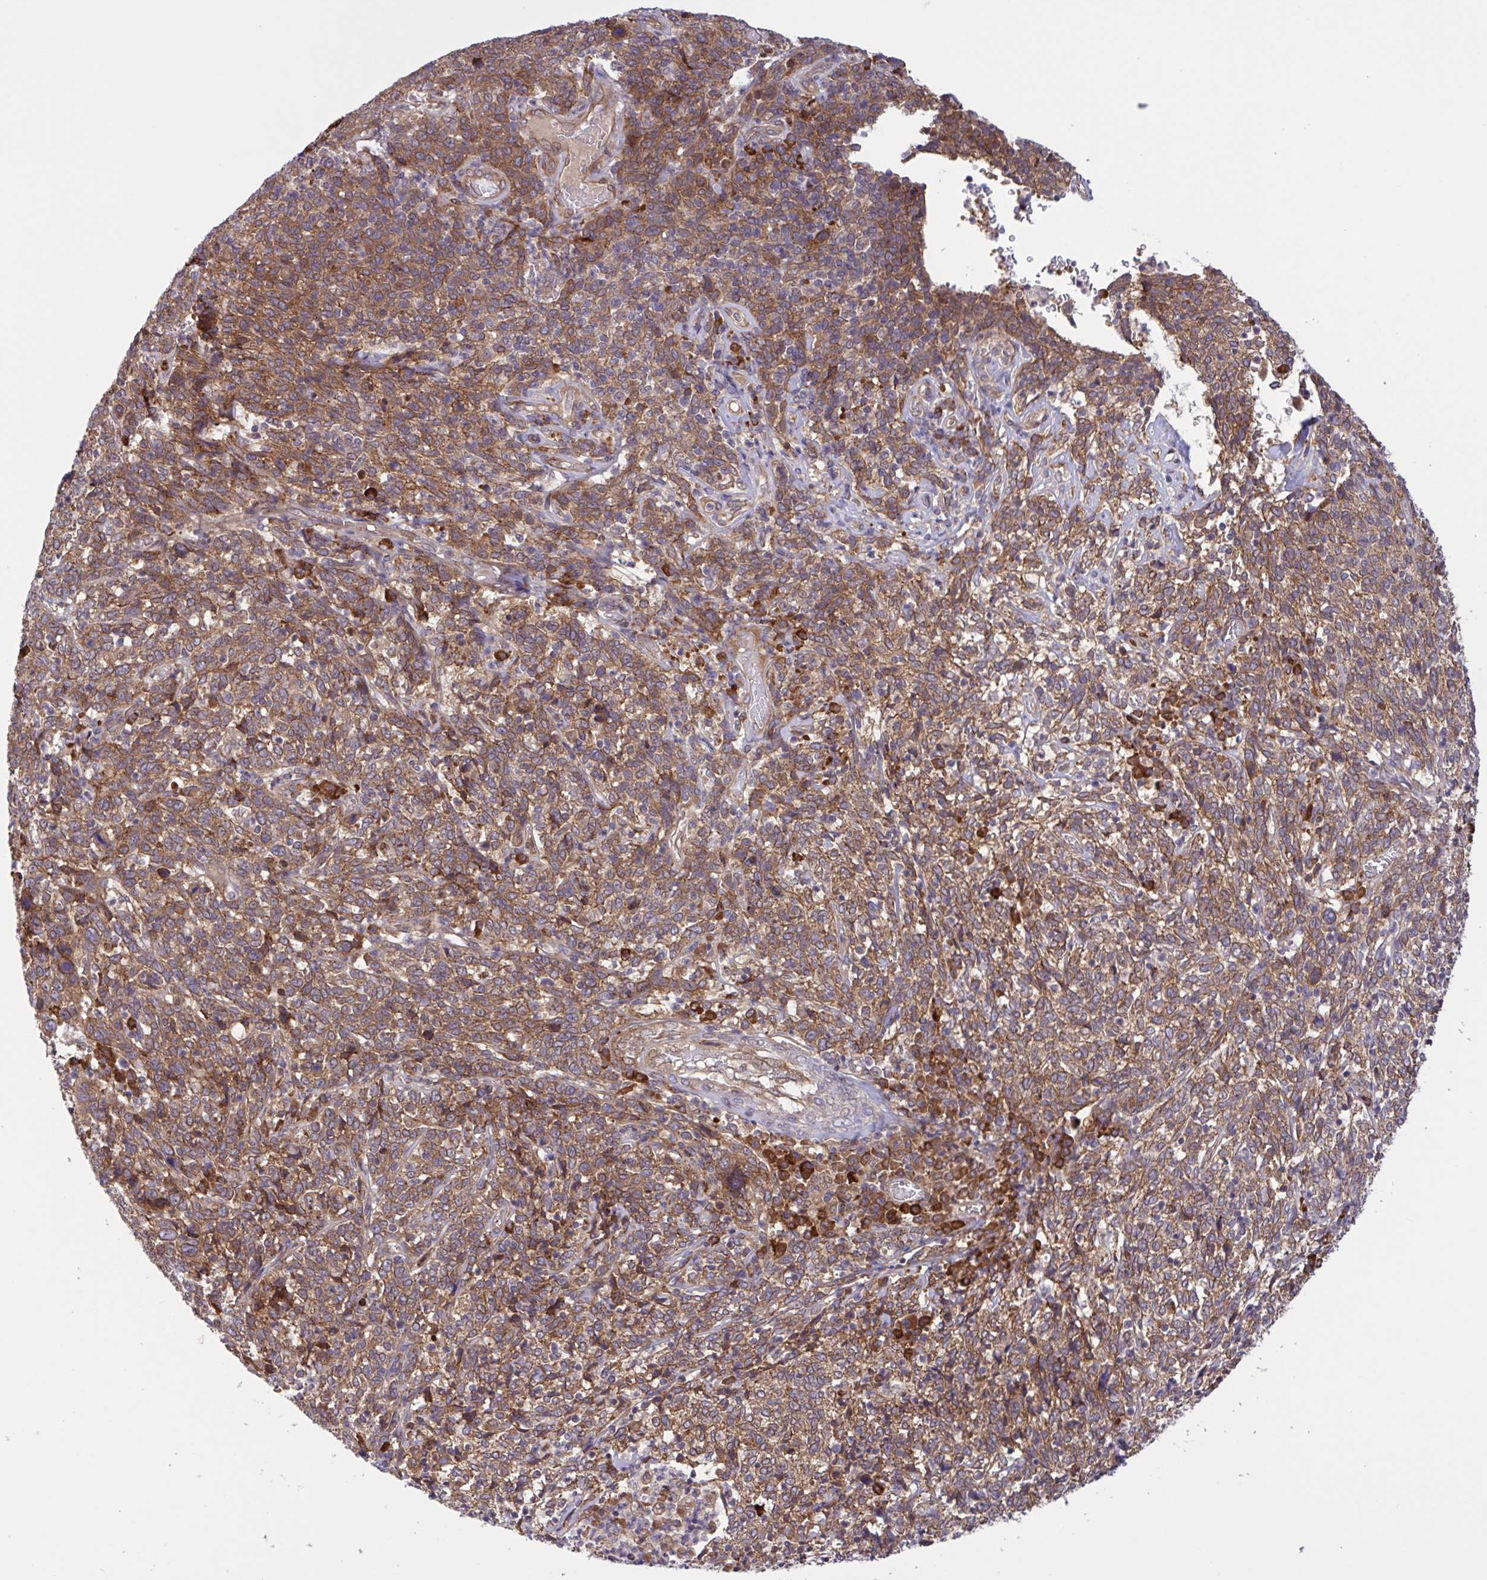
{"staining": {"intensity": "moderate", "quantity": ">75%", "location": "cytoplasmic/membranous"}, "tissue": "cervical cancer", "cell_type": "Tumor cells", "image_type": "cancer", "snomed": [{"axis": "morphology", "description": "Squamous cell carcinoma, NOS"}, {"axis": "topography", "description": "Cervix"}], "caption": "Protein analysis of cervical cancer tissue demonstrates moderate cytoplasmic/membranous staining in about >75% of tumor cells.", "gene": "INTS10", "patient": {"sex": "female", "age": 46}}